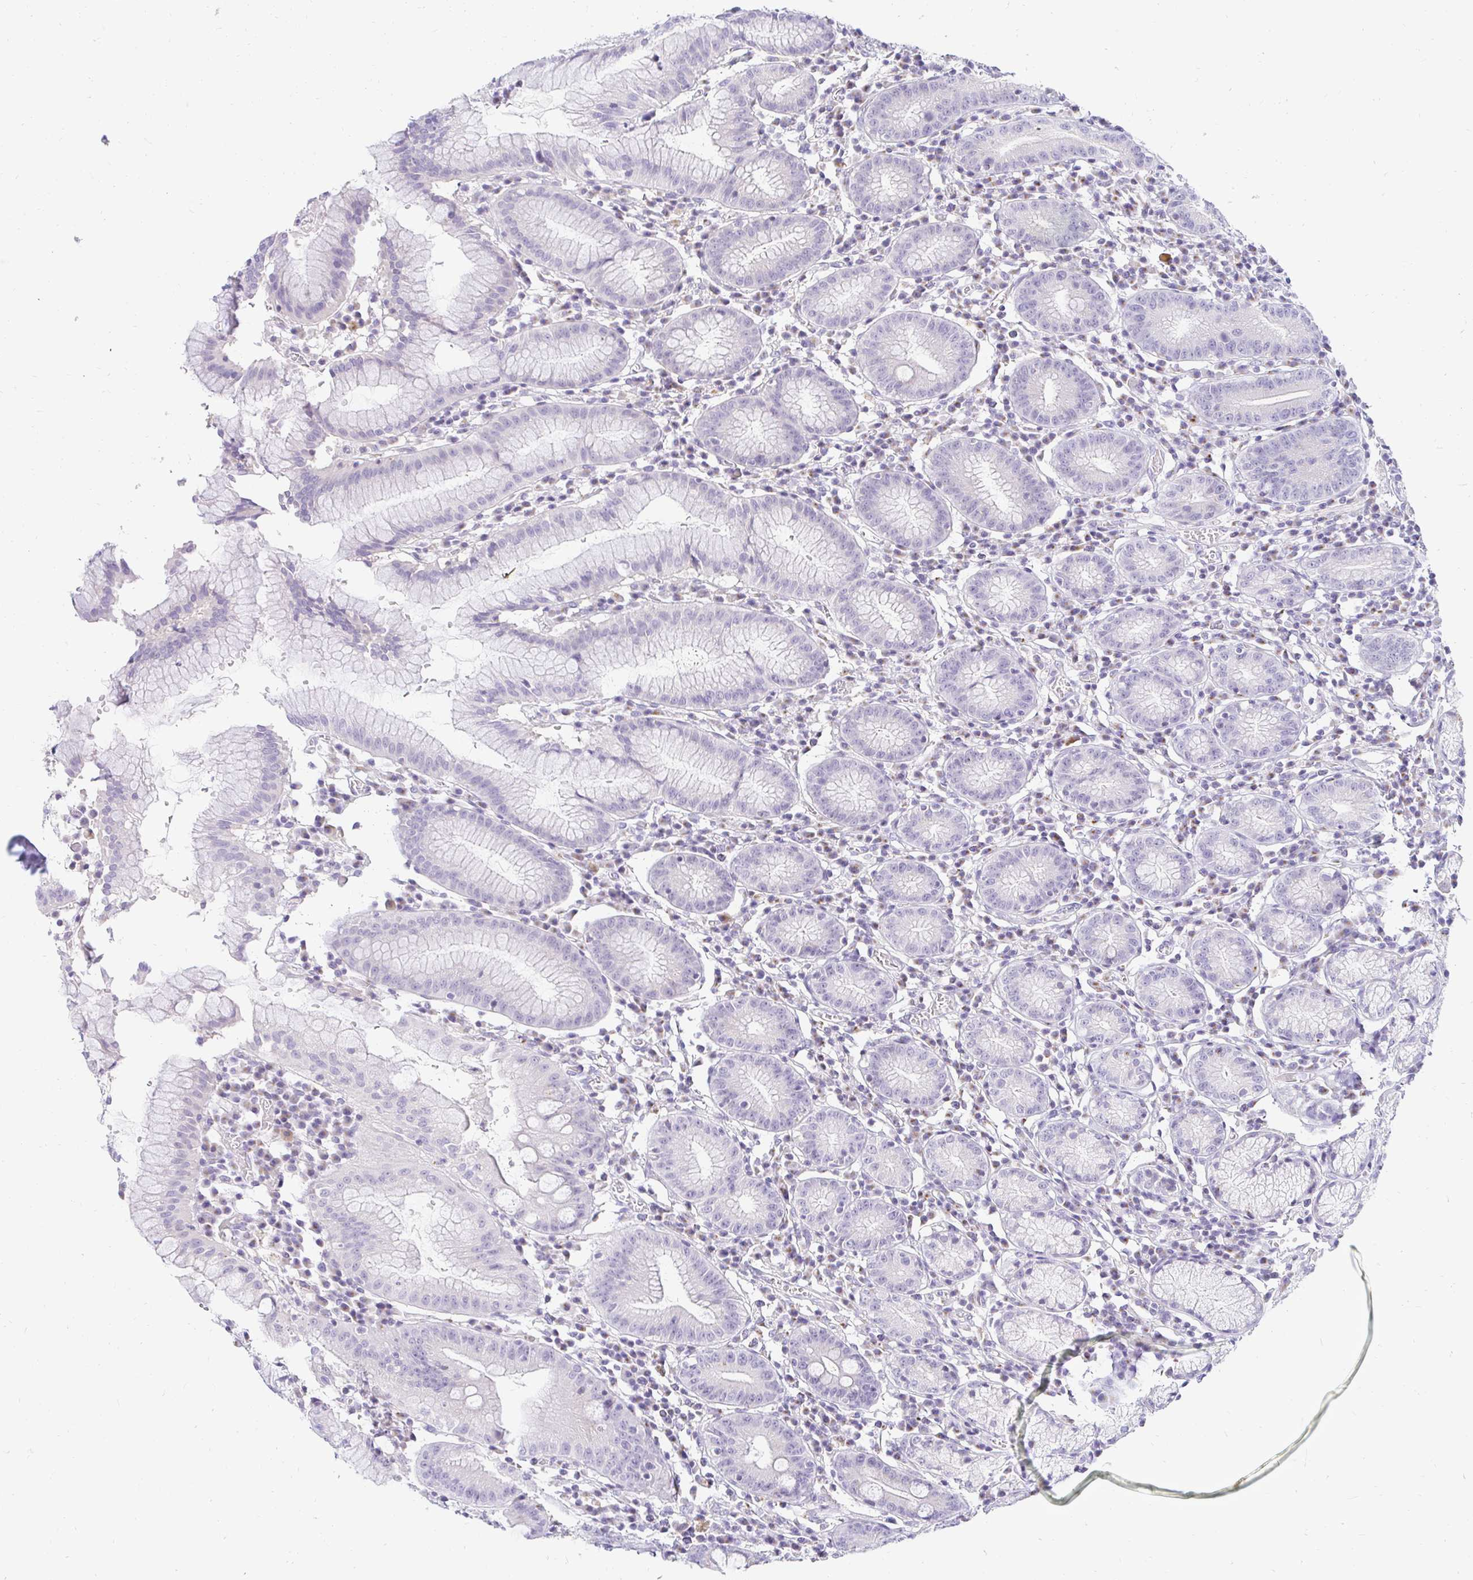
{"staining": {"intensity": "negative", "quantity": "none", "location": "none"}, "tissue": "stomach", "cell_type": "Glandular cells", "image_type": "normal", "snomed": [{"axis": "morphology", "description": "Normal tissue, NOS"}, {"axis": "topography", "description": "Stomach"}], "caption": "Immunohistochemistry (IHC) histopathology image of normal stomach stained for a protein (brown), which displays no expression in glandular cells.", "gene": "OR51D1", "patient": {"sex": "male", "age": 55}}